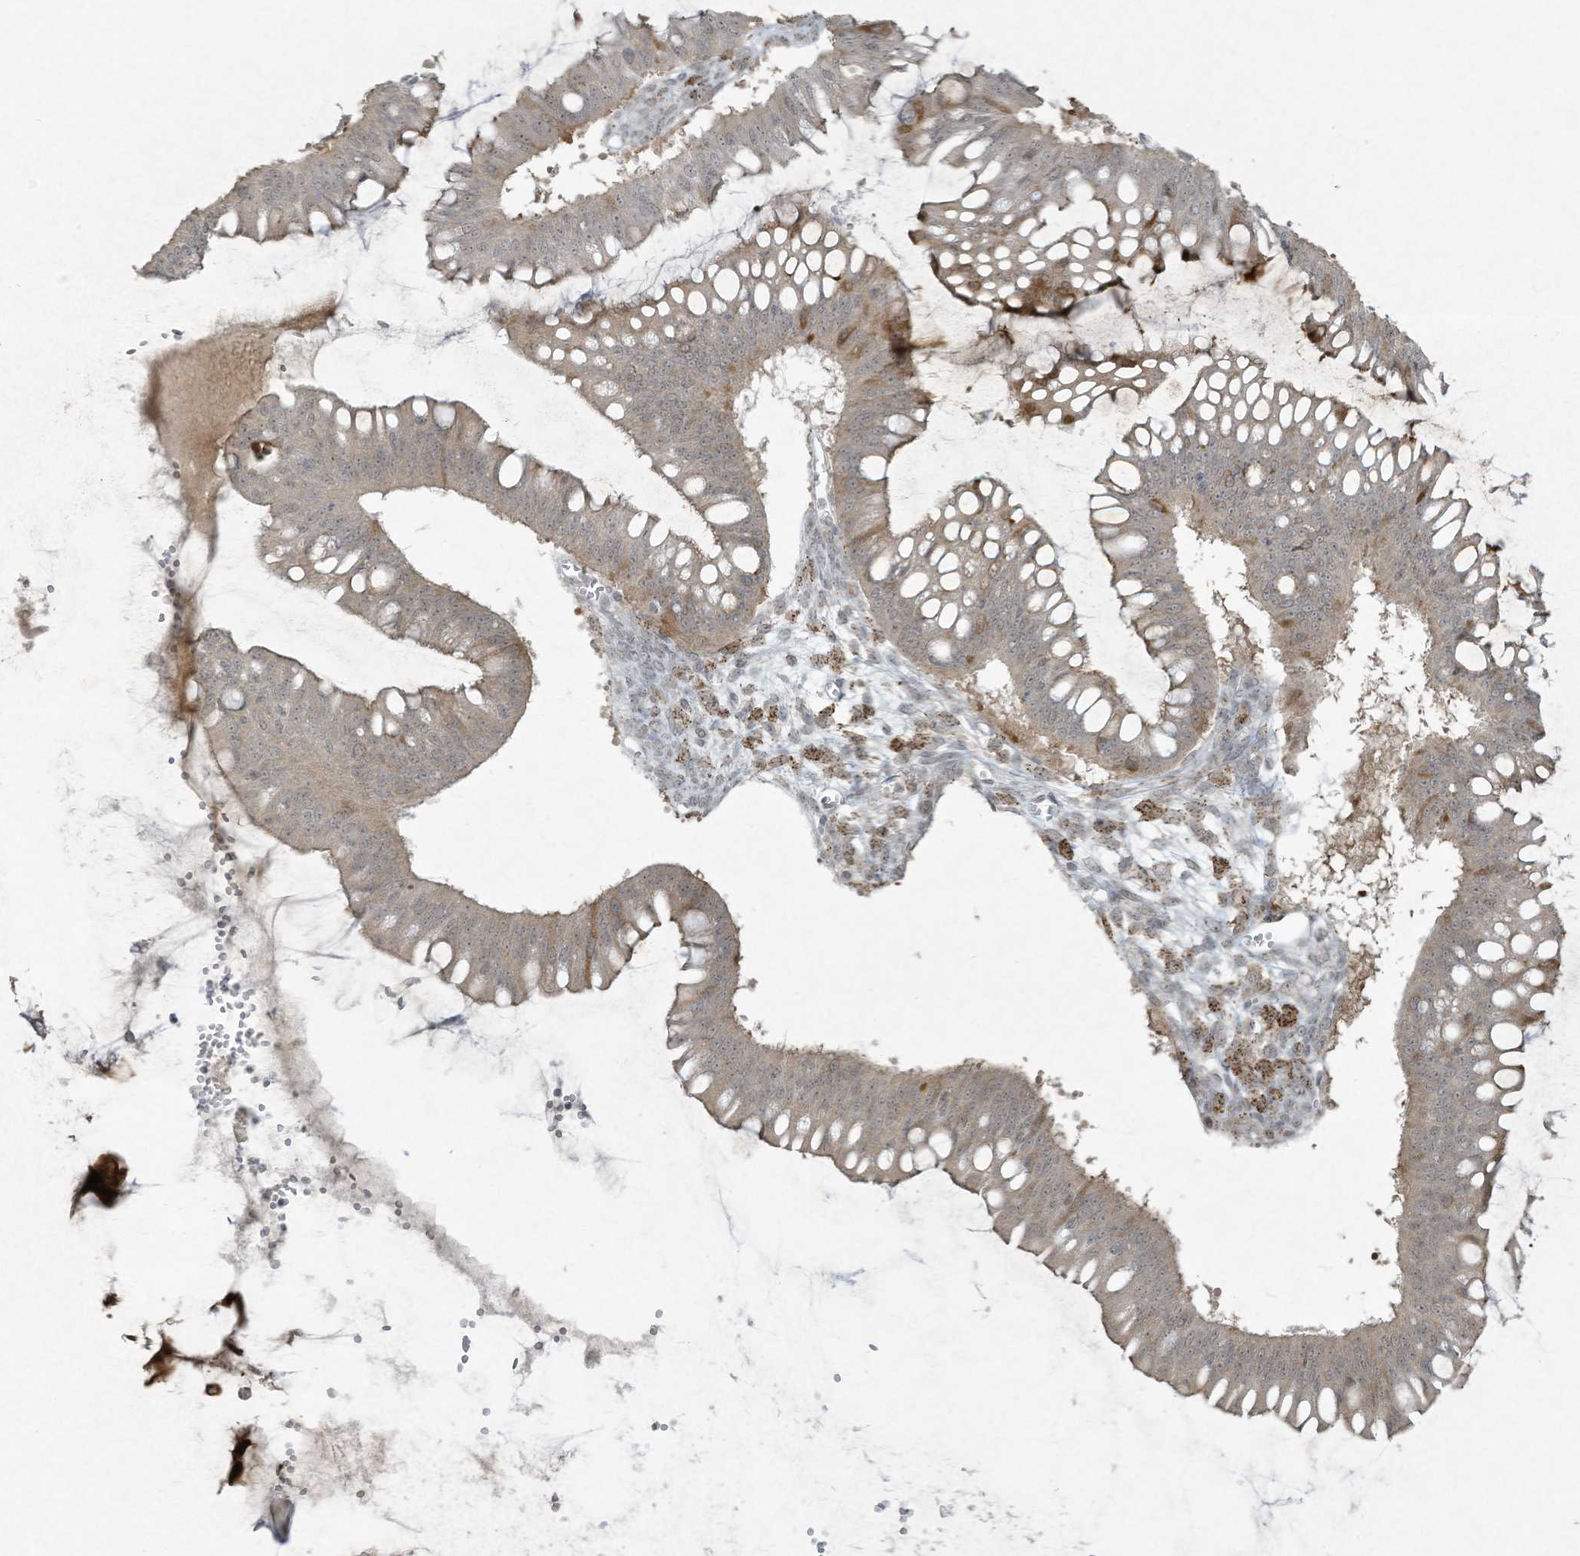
{"staining": {"intensity": "moderate", "quantity": "25%-75%", "location": "cytoplasmic/membranous"}, "tissue": "ovarian cancer", "cell_type": "Tumor cells", "image_type": "cancer", "snomed": [{"axis": "morphology", "description": "Cystadenocarcinoma, mucinous, NOS"}, {"axis": "topography", "description": "Ovary"}], "caption": "DAB immunohistochemical staining of ovarian cancer (mucinous cystadenocarcinoma) exhibits moderate cytoplasmic/membranous protein positivity in approximately 25%-75% of tumor cells.", "gene": "ZNF263", "patient": {"sex": "female", "age": 73}}